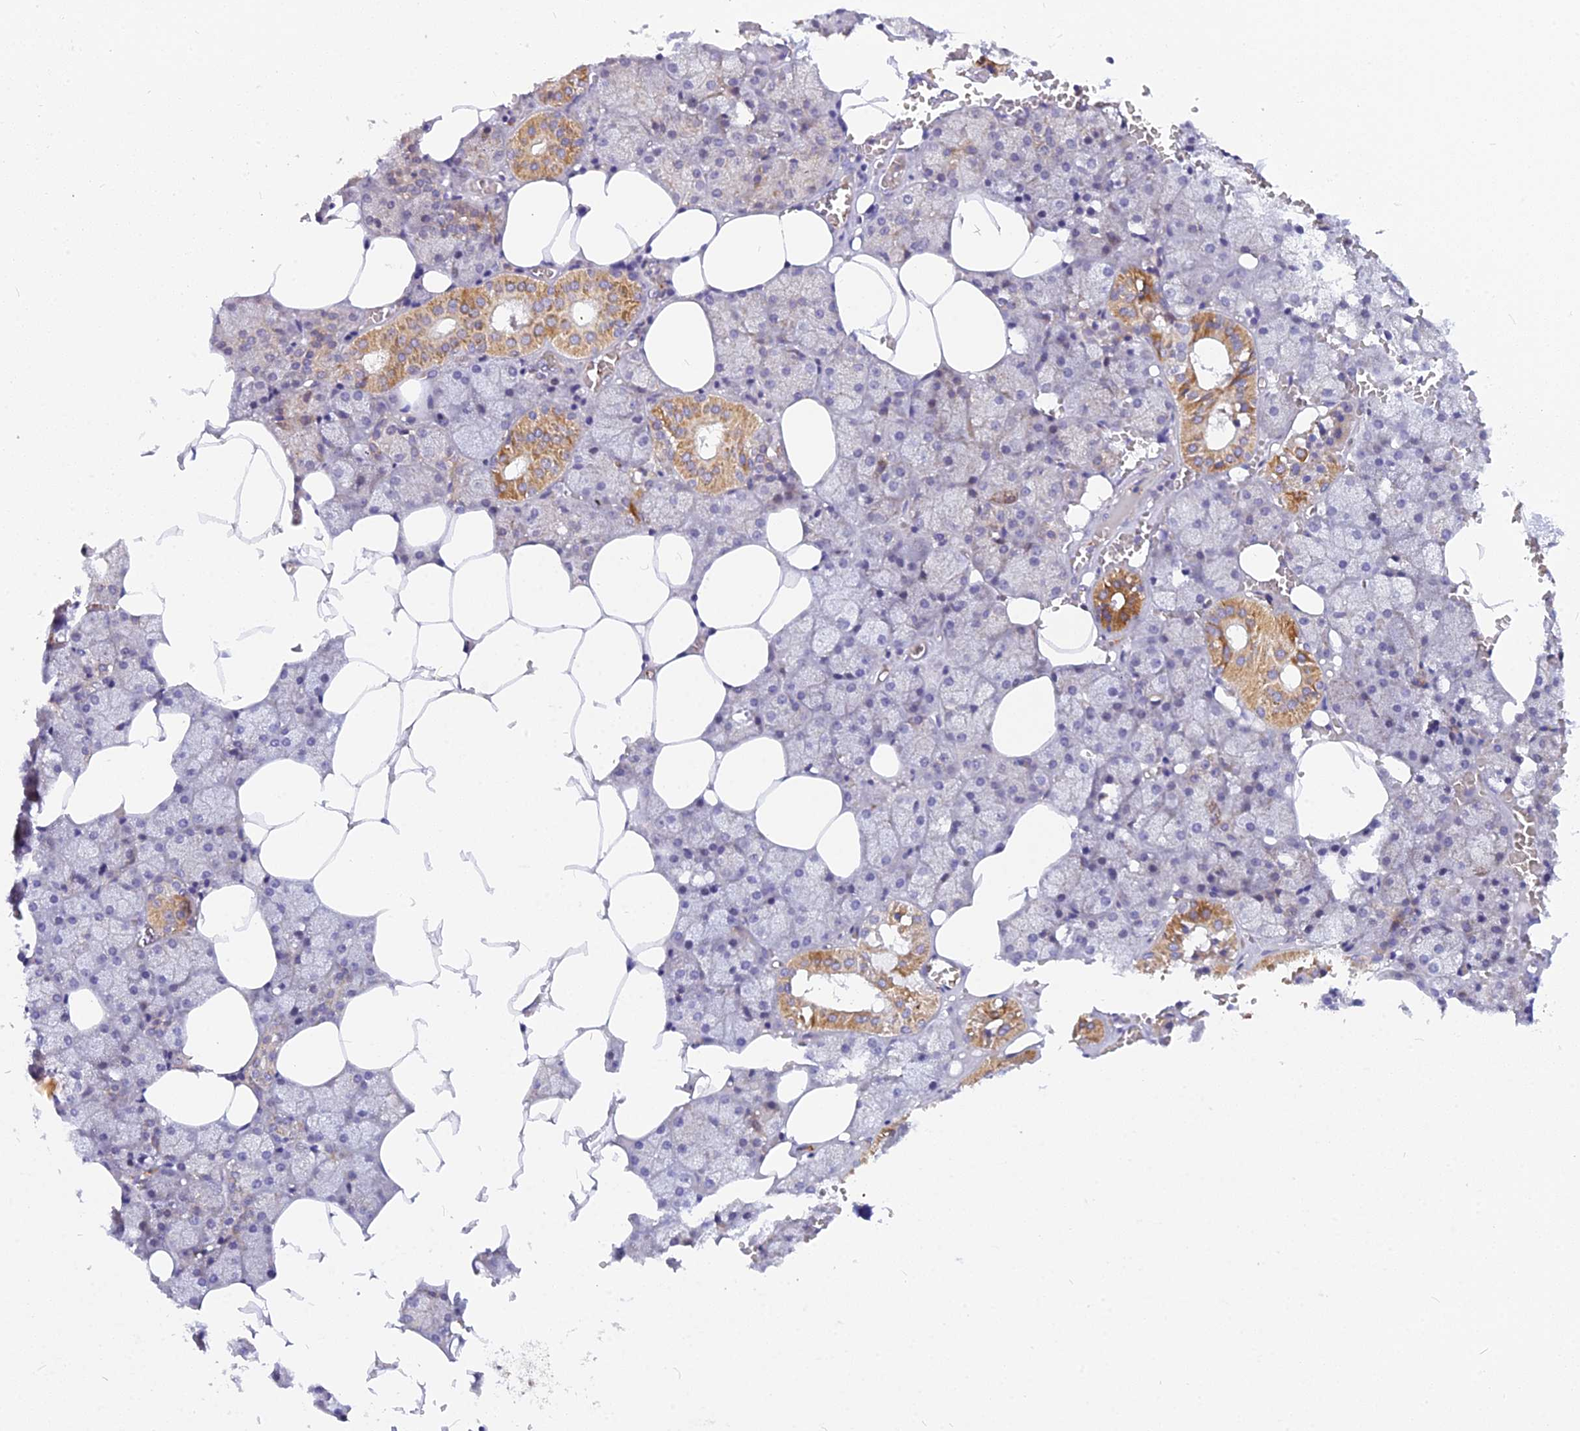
{"staining": {"intensity": "moderate", "quantity": "<25%", "location": "cytoplasmic/membranous"}, "tissue": "salivary gland", "cell_type": "Glandular cells", "image_type": "normal", "snomed": [{"axis": "morphology", "description": "Normal tissue, NOS"}, {"axis": "topography", "description": "Salivary gland"}], "caption": "An image showing moderate cytoplasmic/membranous positivity in about <25% of glandular cells in benign salivary gland, as visualized by brown immunohistochemical staining.", "gene": "CMC1", "patient": {"sex": "male", "age": 62}}